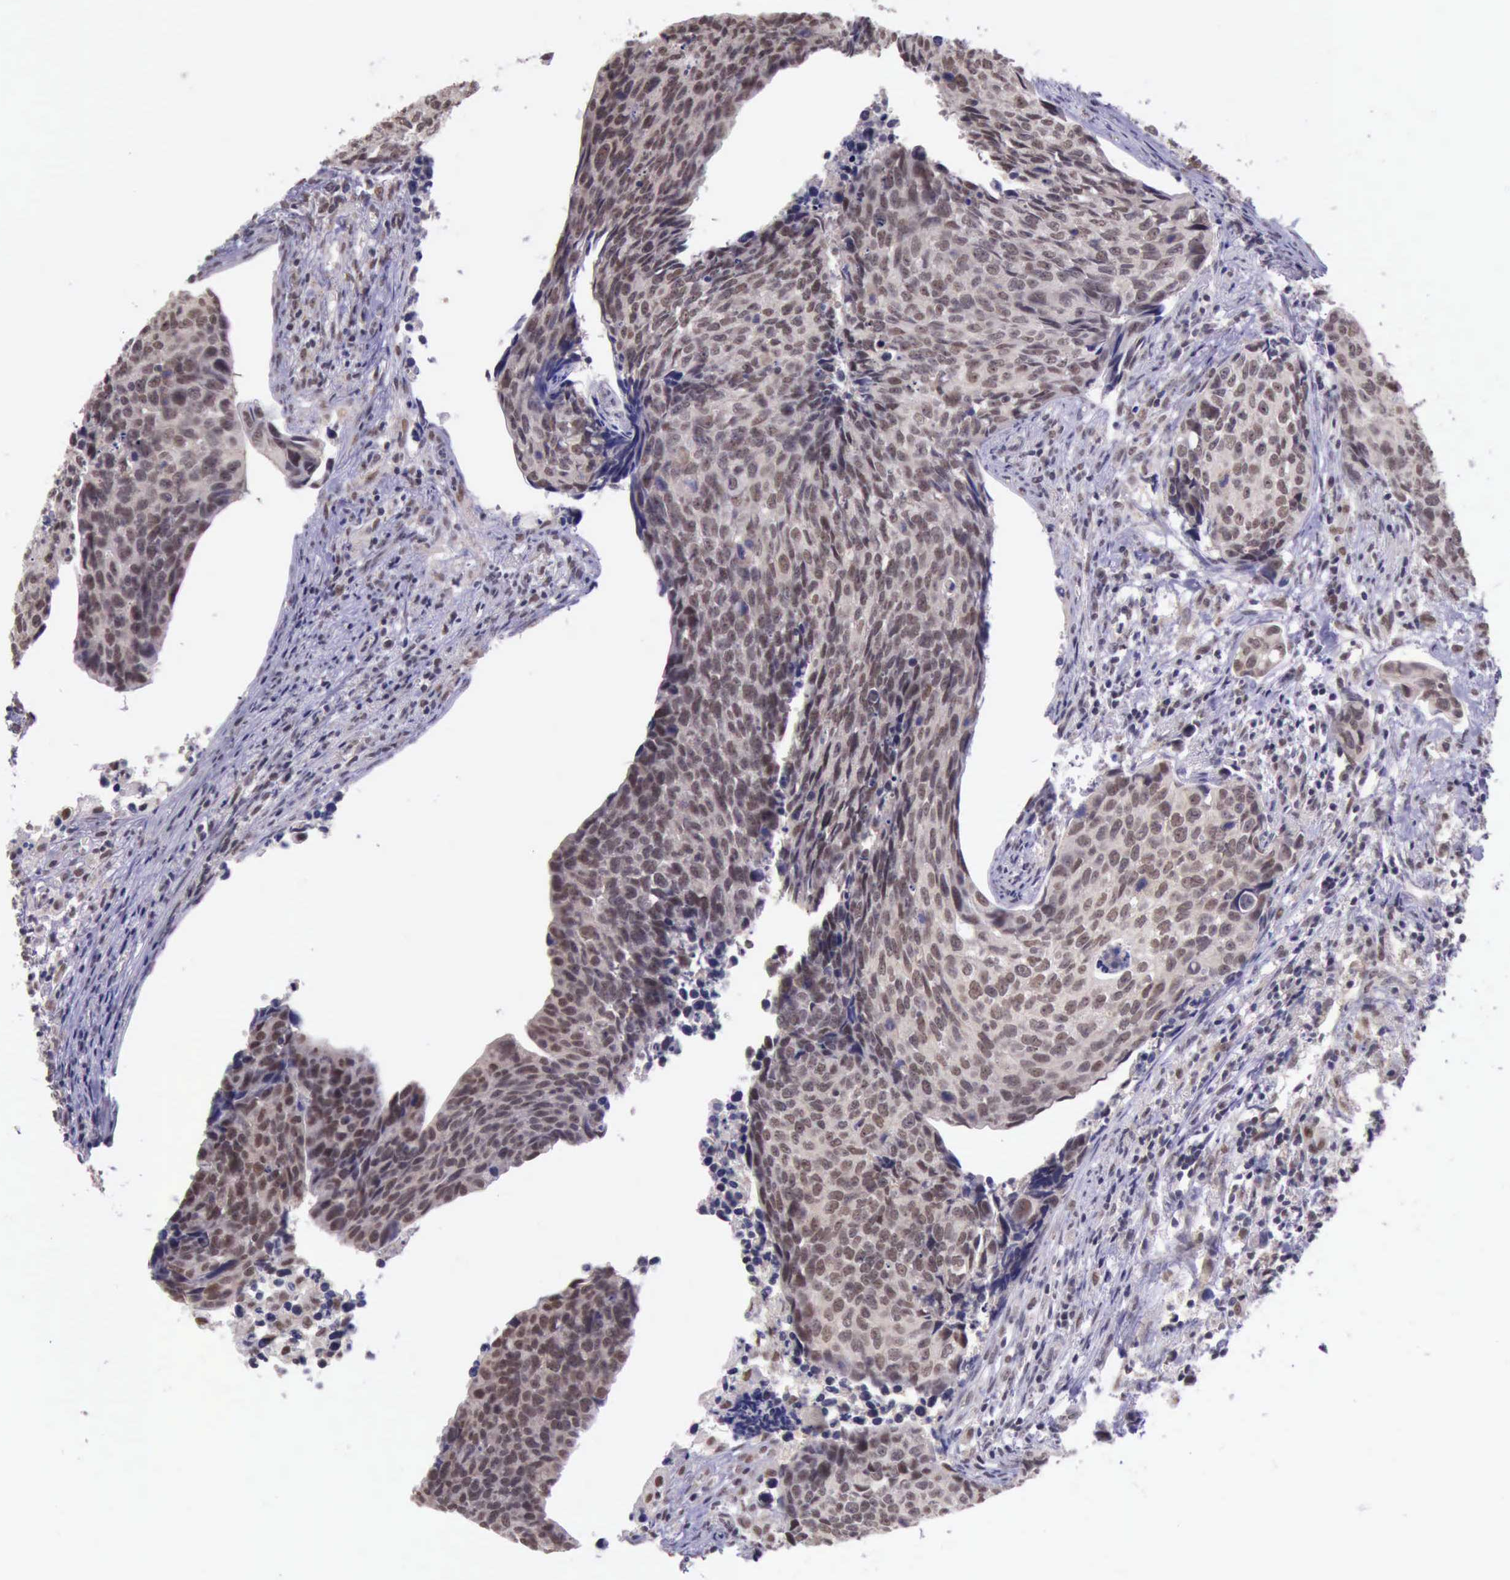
{"staining": {"intensity": "moderate", "quantity": ">75%", "location": "nuclear"}, "tissue": "urothelial cancer", "cell_type": "Tumor cells", "image_type": "cancer", "snomed": [{"axis": "morphology", "description": "Urothelial carcinoma, High grade"}, {"axis": "topography", "description": "Urinary bladder"}], "caption": "Protein expression analysis of high-grade urothelial carcinoma exhibits moderate nuclear expression in approximately >75% of tumor cells. The staining is performed using DAB brown chromogen to label protein expression. The nuclei are counter-stained blue using hematoxylin.", "gene": "PRPF39", "patient": {"sex": "male", "age": 81}}